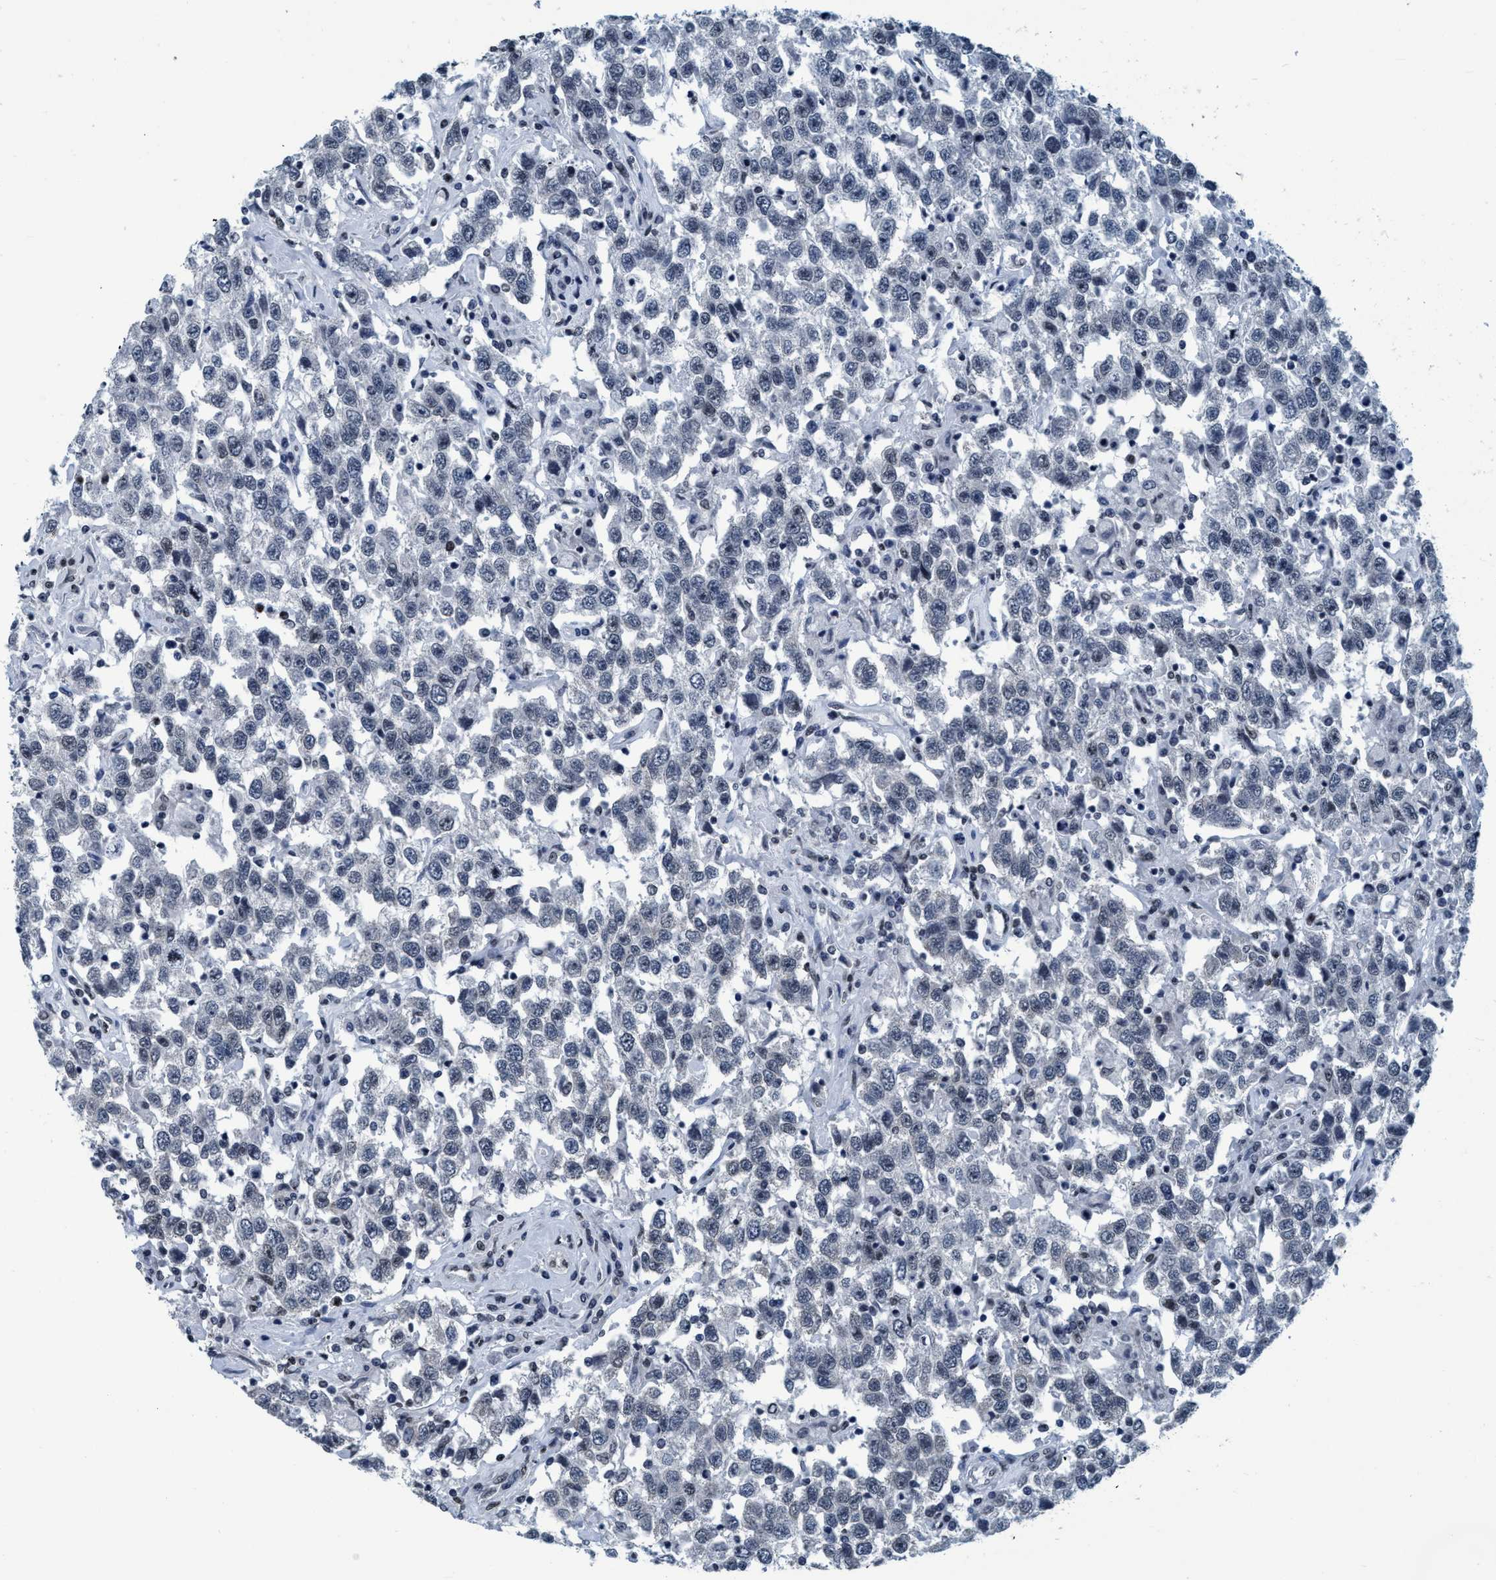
{"staining": {"intensity": "weak", "quantity": "<25%", "location": "nuclear"}, "tissue": "testis cancer", "cell_type": "Tumor cells", "image_type": "cancer", "snomed": [{"axis": "morphology", "description": "Seminoma, NOS"}, {"axis": "topography", "description": "Testis"}], "caption": "Immunohistochemical staining of testis cancer (seminoma) displays no significant expression in tumor cells.", "gene": "CCNE2", "patient": {"sex": "male", "age": 41}}